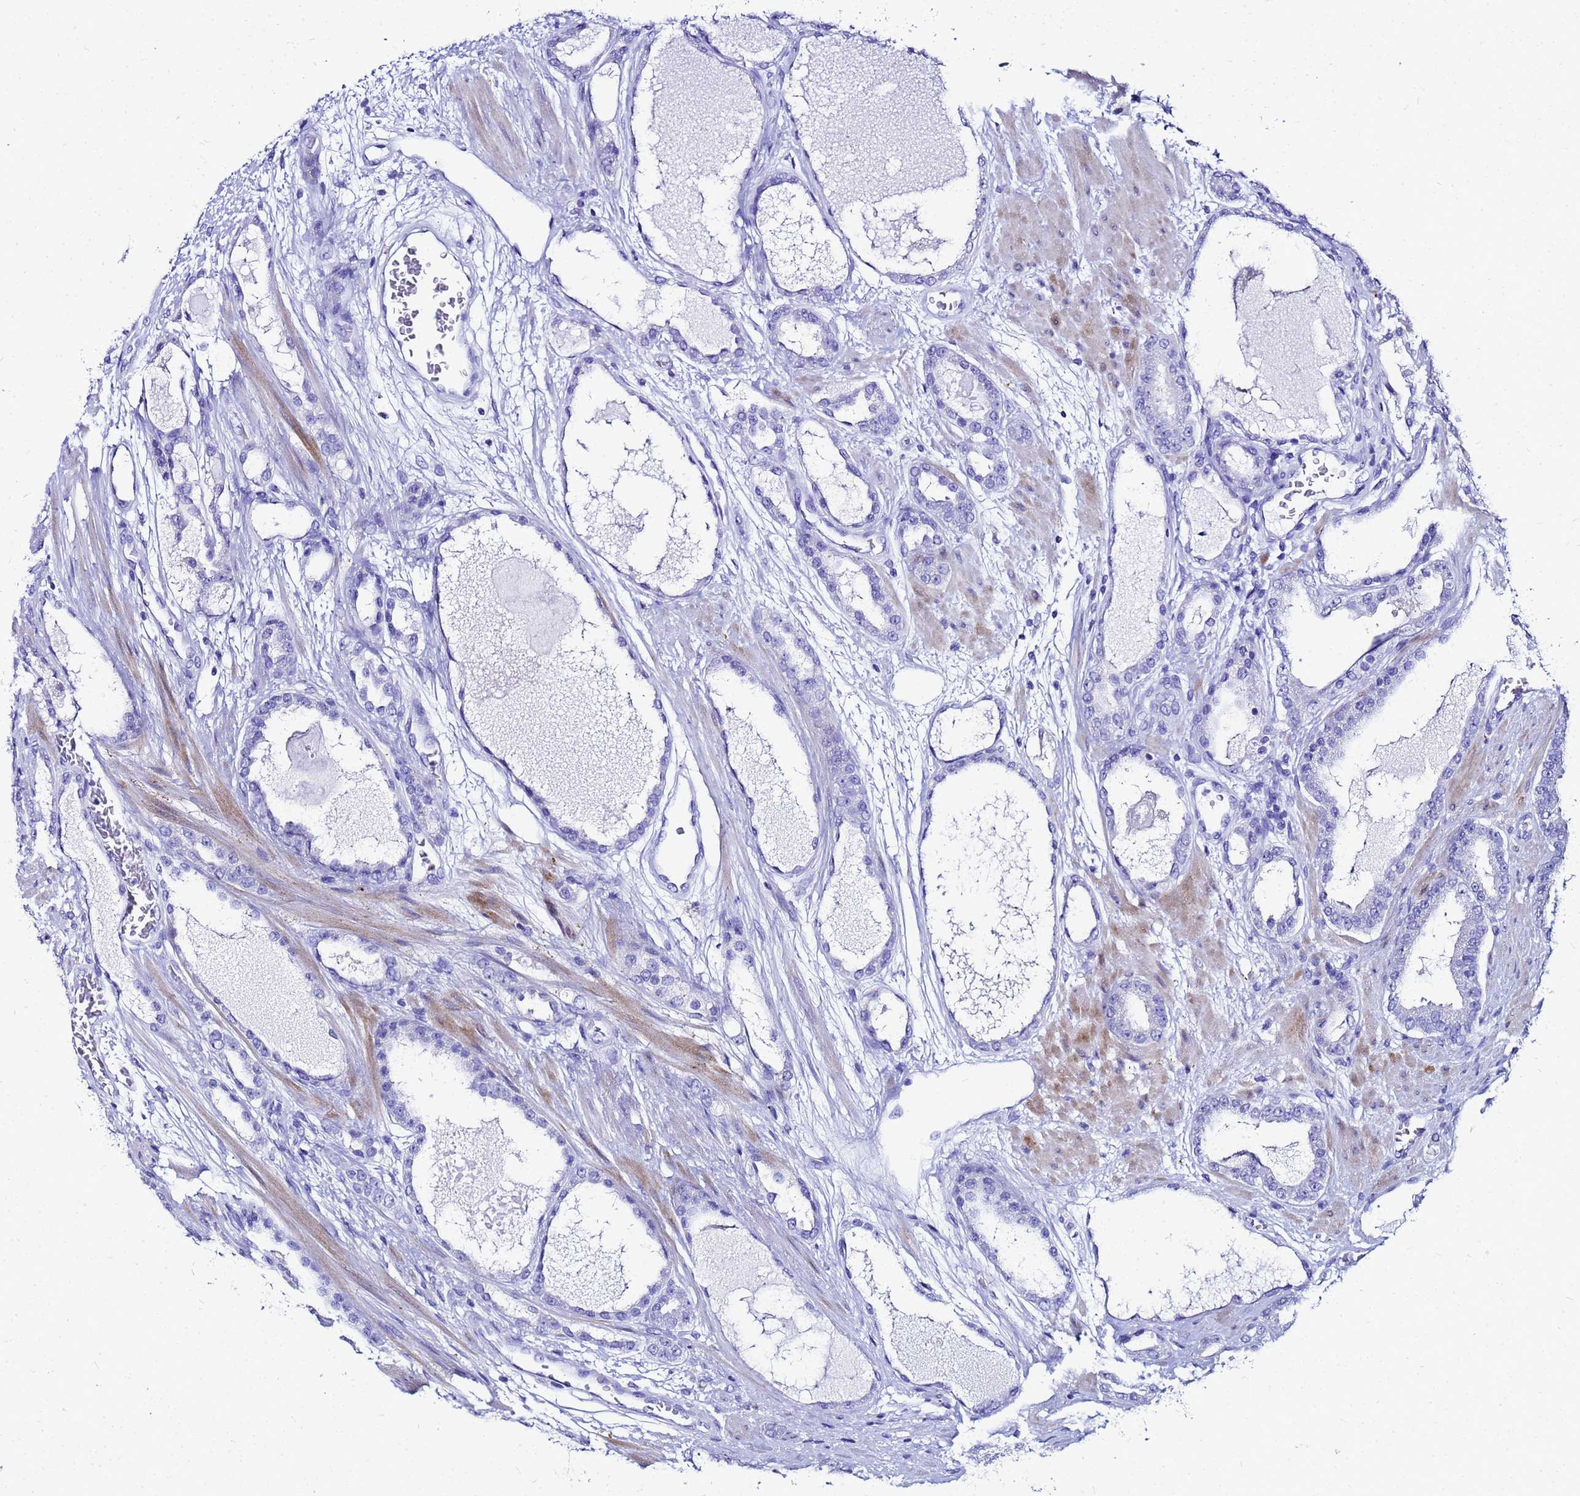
{"staining": {"intensity": "negative", "quantity": "none", "location": "none"}, "tissue": "prostate cancer", "cell_type": "Tumor cells", "image_type": "cancer", "snomed": [{"axis": "morphology", "description": "Adenocarcinoma, High grade"}, {"axis": "topography", "description": "Prostate"}], "caption": "DAB immunohistochemical staining of human prostate adenocarcinoma (high-grade) reveals no significant expression in tumor cells.", "gene": "CKB", "patient": {"sex": "male", "age": 60}}